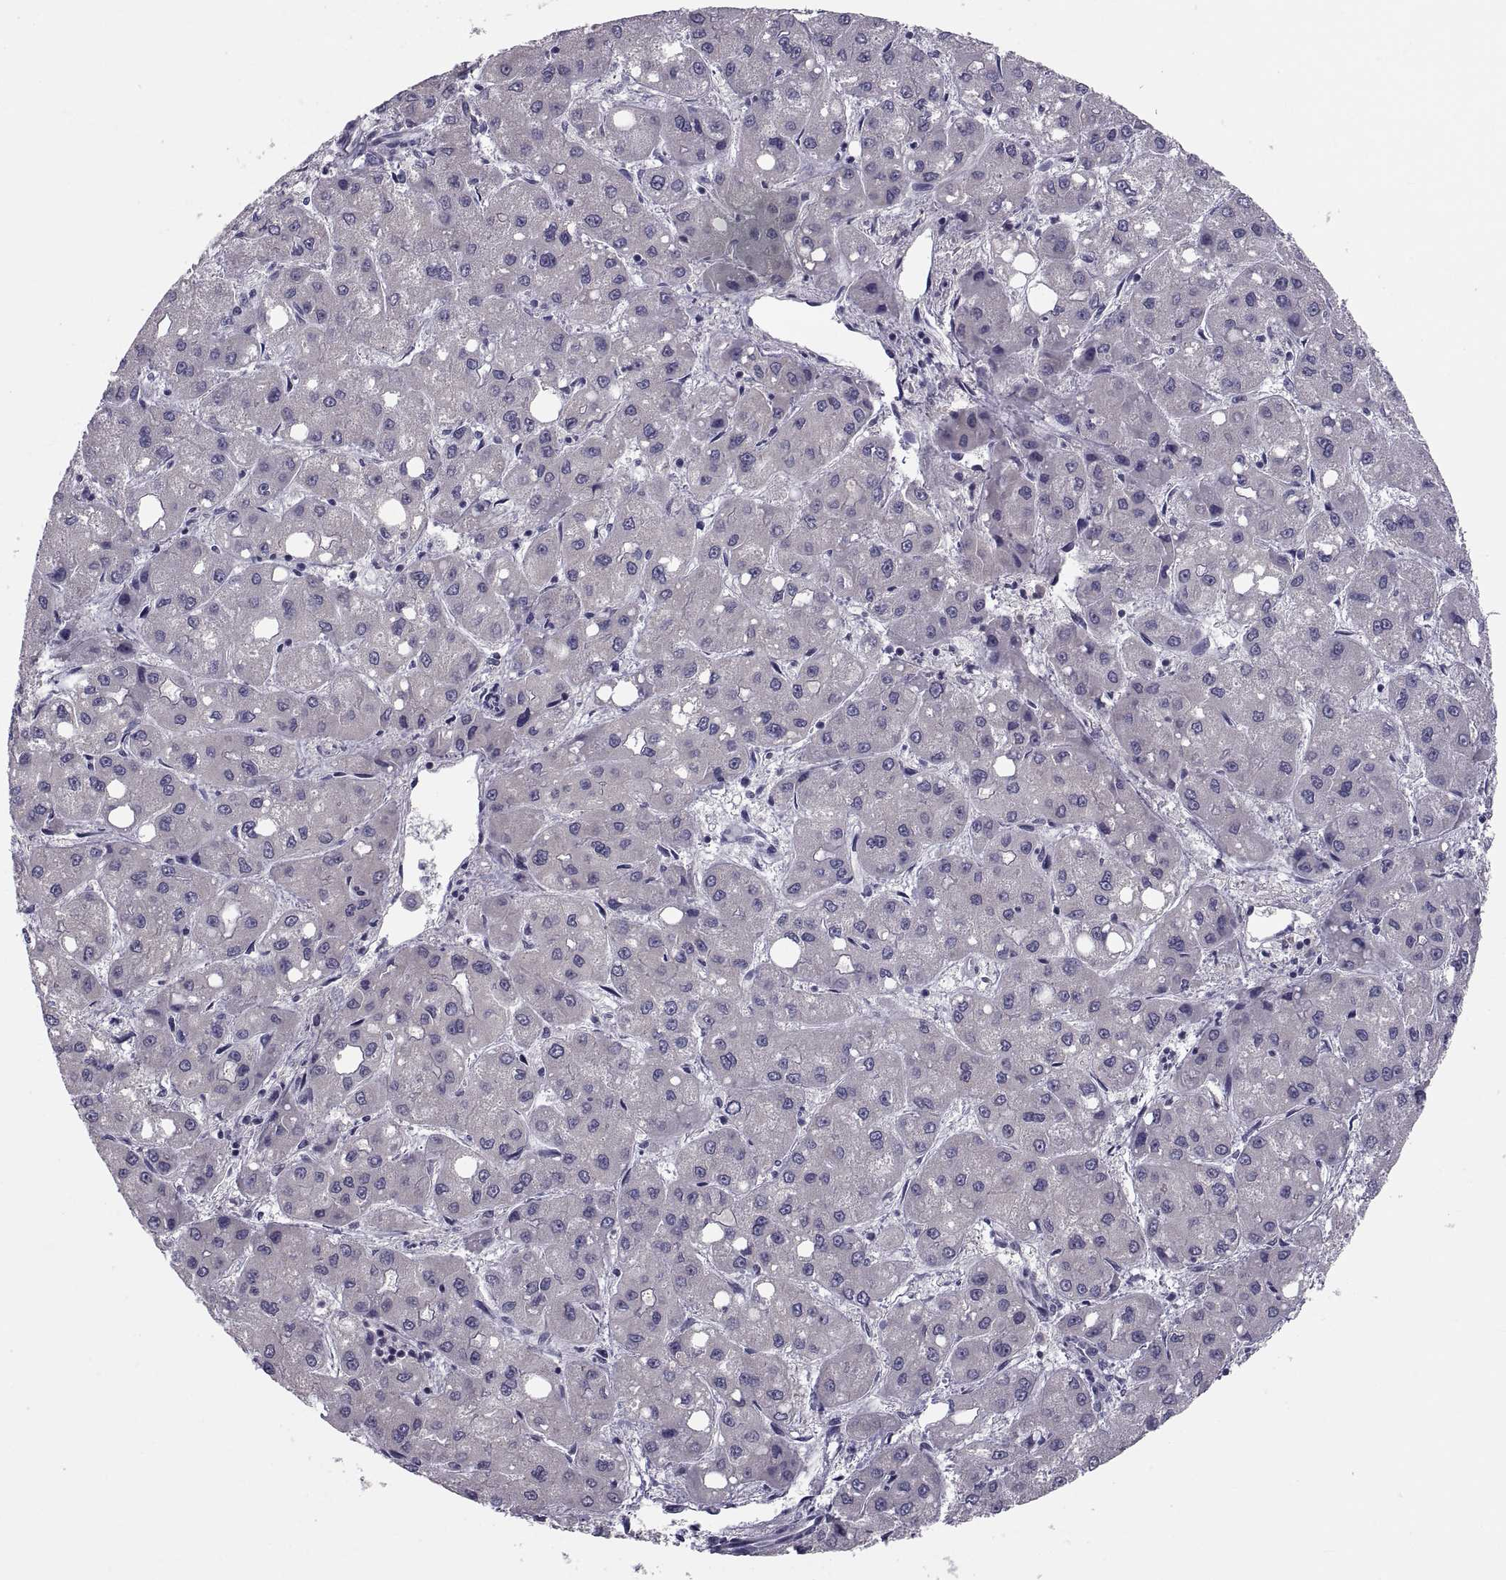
{"staining": {"intensity": "negative", "quantity": "none", "location": "none"}, "tissue": "liver cancer", "cell_type": "Tumor cells", "image_type": "cancer", "snomed": [{"axis": "morphology", "description": "Carcinoma, Hepatocellular, NOS"}, {"axis": "topography", "description": "Liver"}], "caption": "A high-resolution image shows IHC staining of liver cancer (hepatocellular carcinoma), which reveals no significant positivity in tumor cells. The staining is performed using DAB (3,3'-diaminobenzidine) brown chromogen with nuclei counter-stained in using hematoxylin.", "gene": "PDZRN4", "patient": {"sex": "male", "age": 73}}